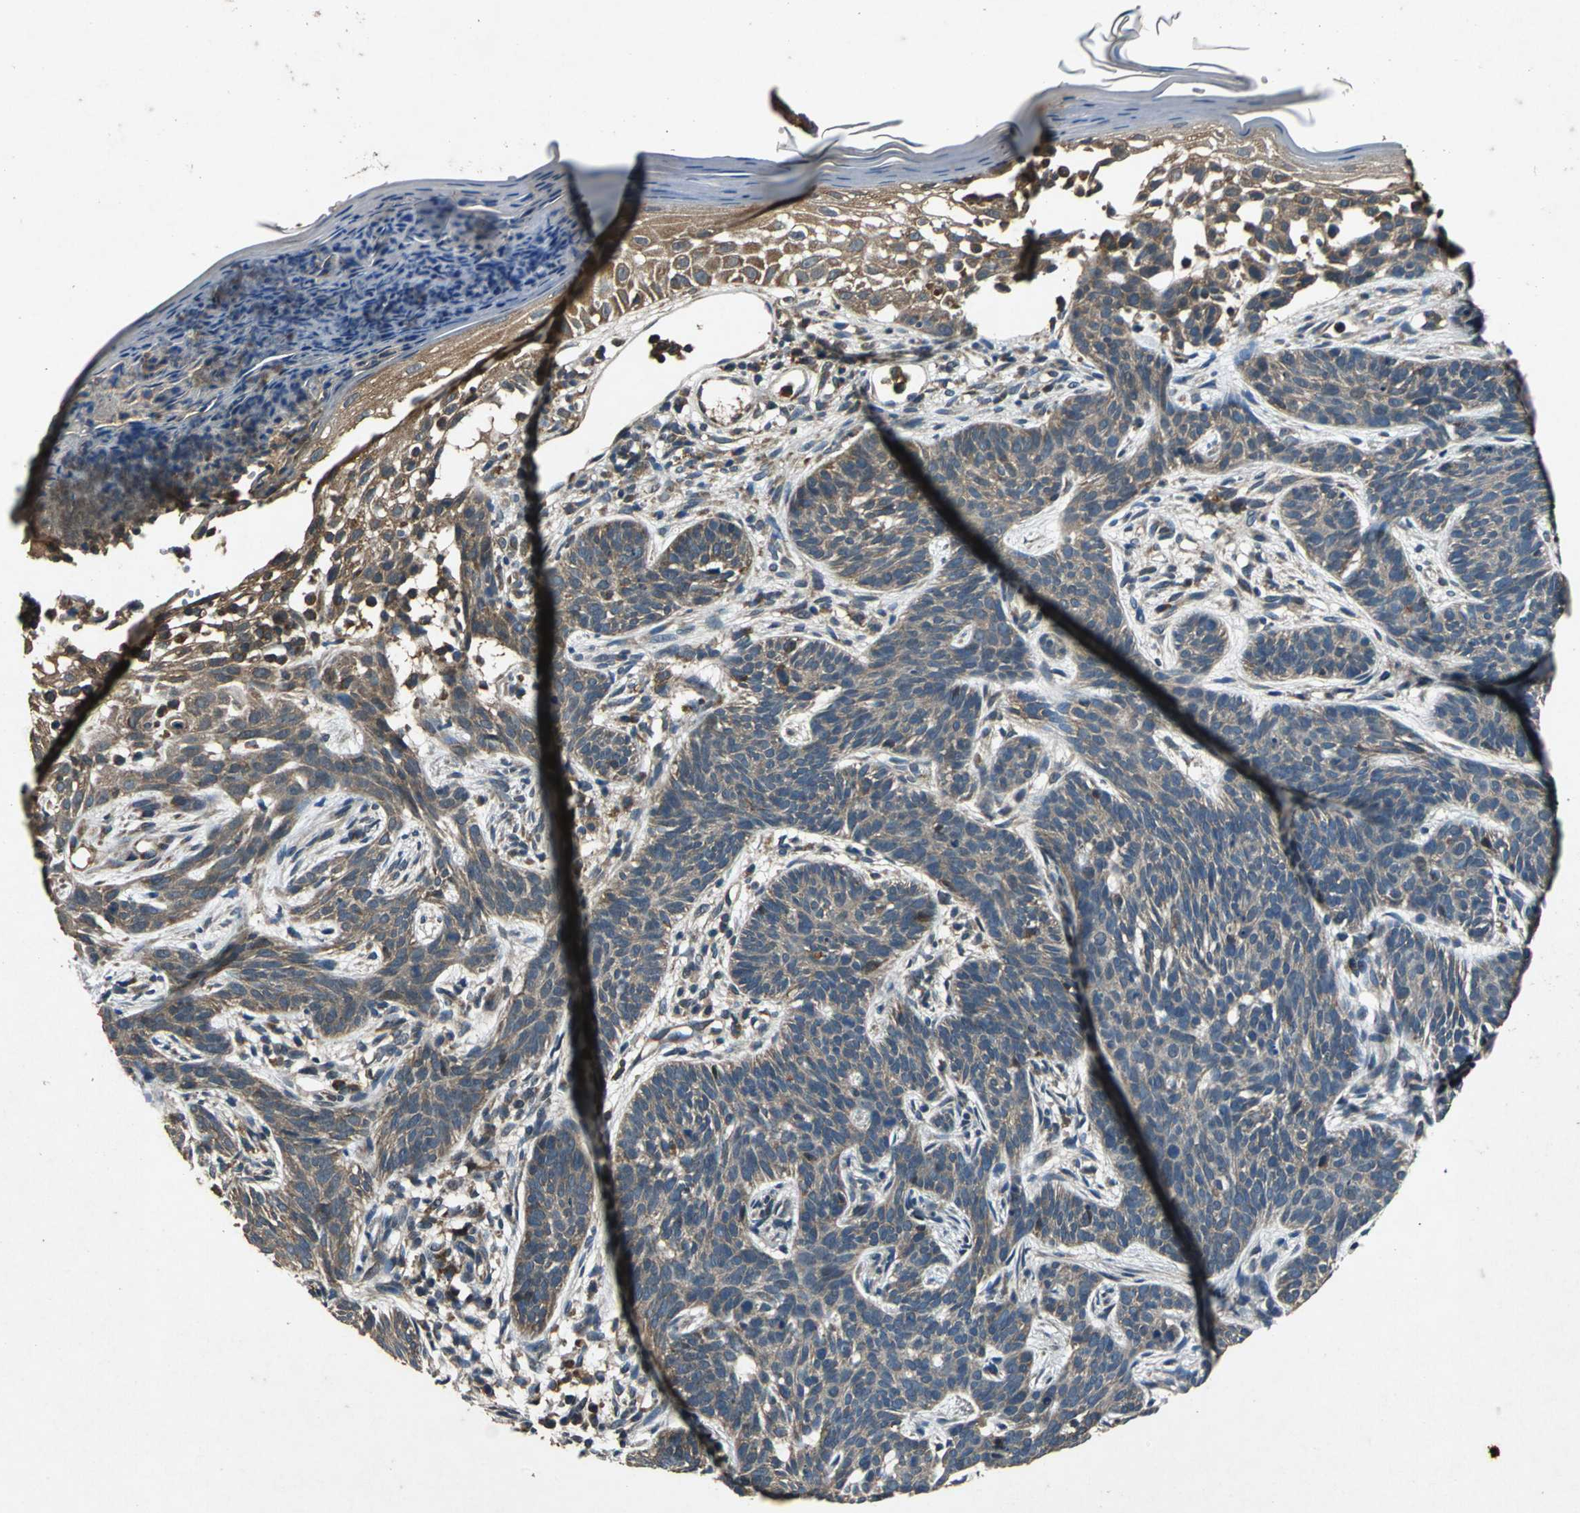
{"staining": {"intensity": "moderate", "quantity": ">75%", "location": "cytoplasmic/membranous"}, "tissue": "skin cancer", "cell_type": "Tumor cells", "image_type": "cancer", "snomed": [{"axis": "morphology", "description": "Normal tissue, NOS"}, {"axis": "morphology", "description": "Basal cell carcinoma"}, {"axis": "topography", "description": "Skin"}], "caption": "Skin basal cell carcinoma stained for a protein (brown) exhibits moderate cytoplasmic/membranous positive staining in approximately >75% of tumor cells.", "gene": "ZNF608", "patient": {"sex": "female", "age": 69}}